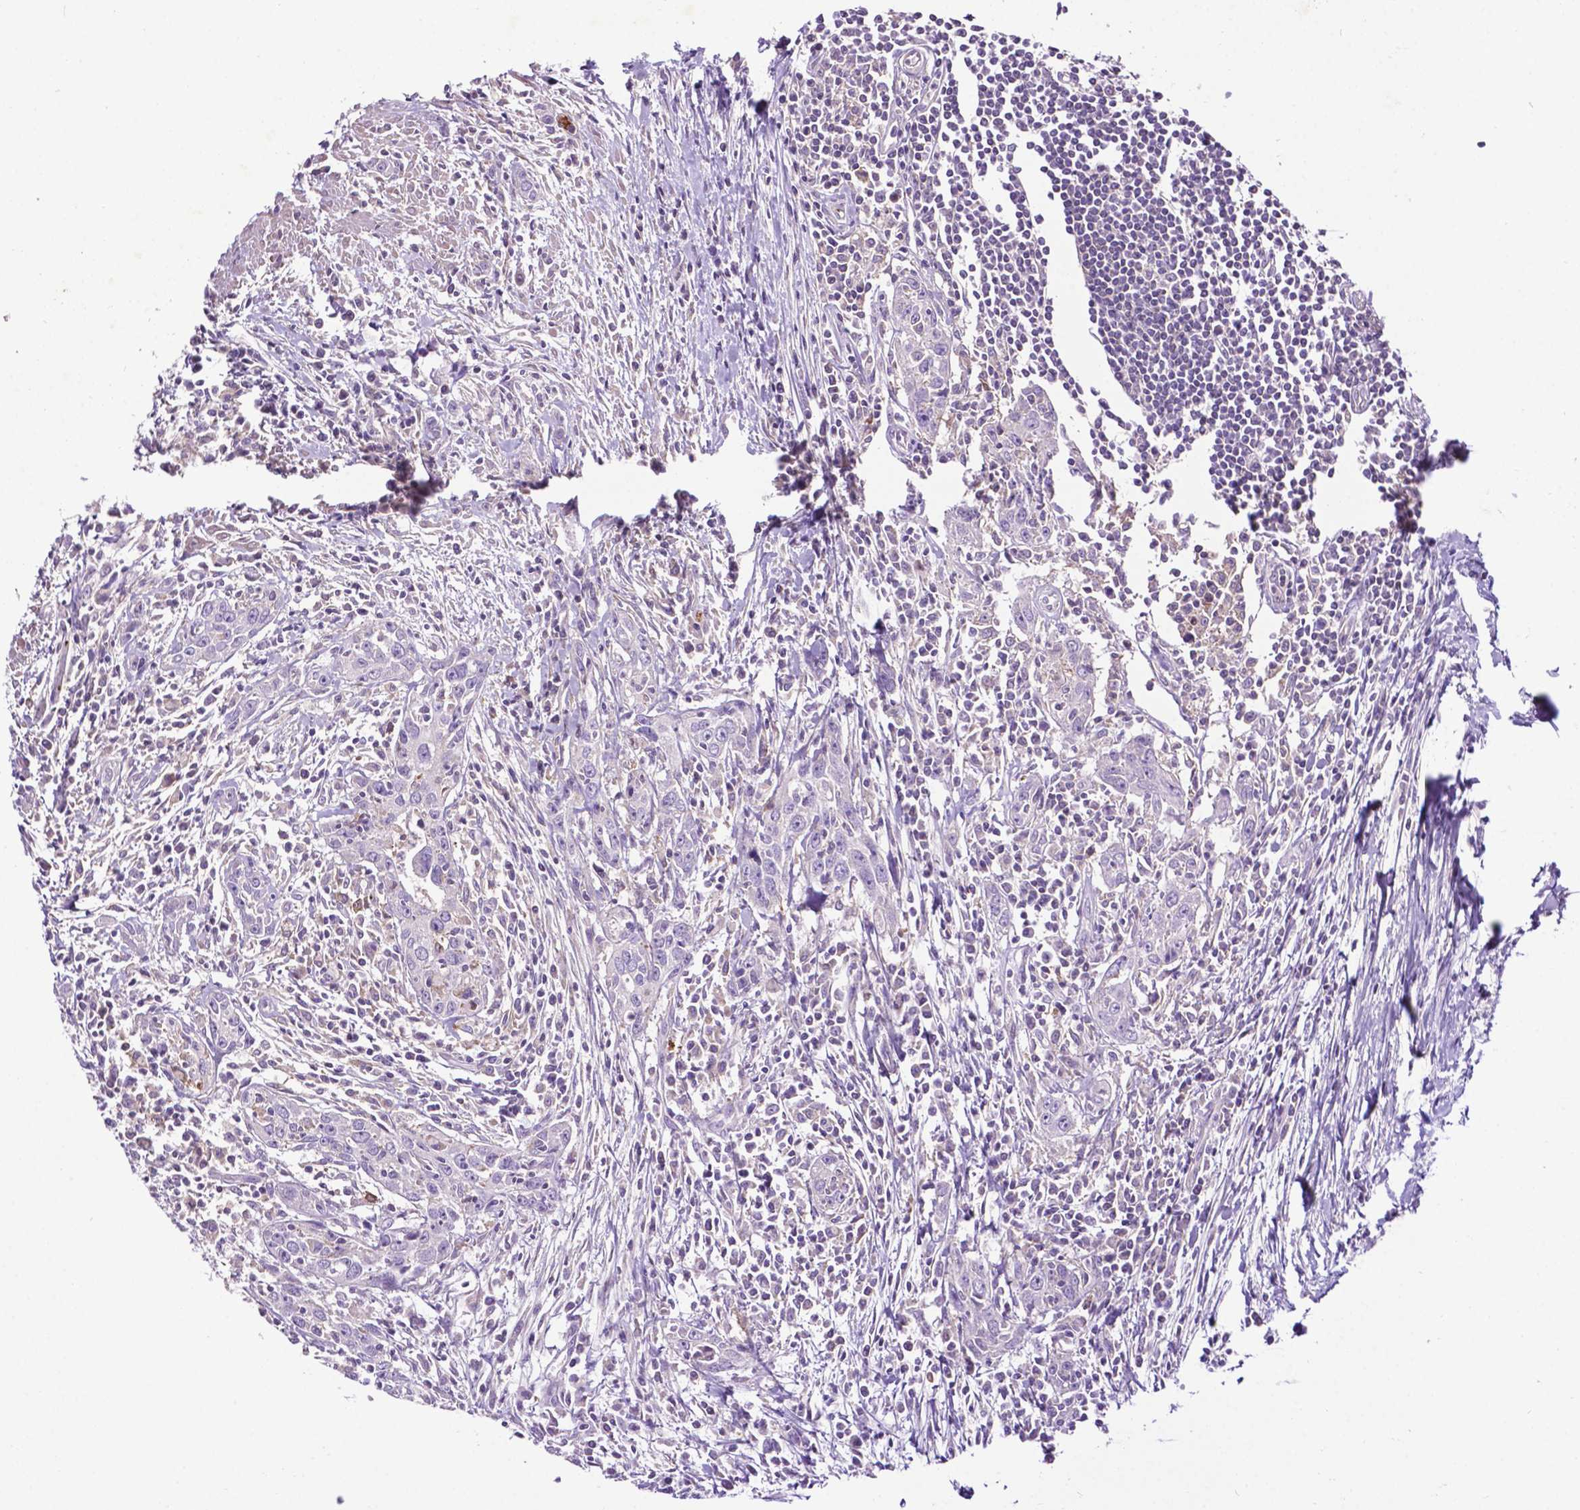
{"staining": {"intensity": "negative", "quantity": "none", "location": "none"}, "tissue": "urothelial cancer", "cell_type": "Tumor cells", "image_type": "cancer", "snomed": [{"axis": "morphology", "description": "Urothelial carcinoma, High grade"}, {"axis": "topography", "description": "Urinary bladder"}], "caption": "This is an immunohistochemistry micrograph of high-grade urothelial carcinoma. There is no positivity in tumor cells.", "gene": "SPNS2", "patient": {"sex": "male", "age": 83}}